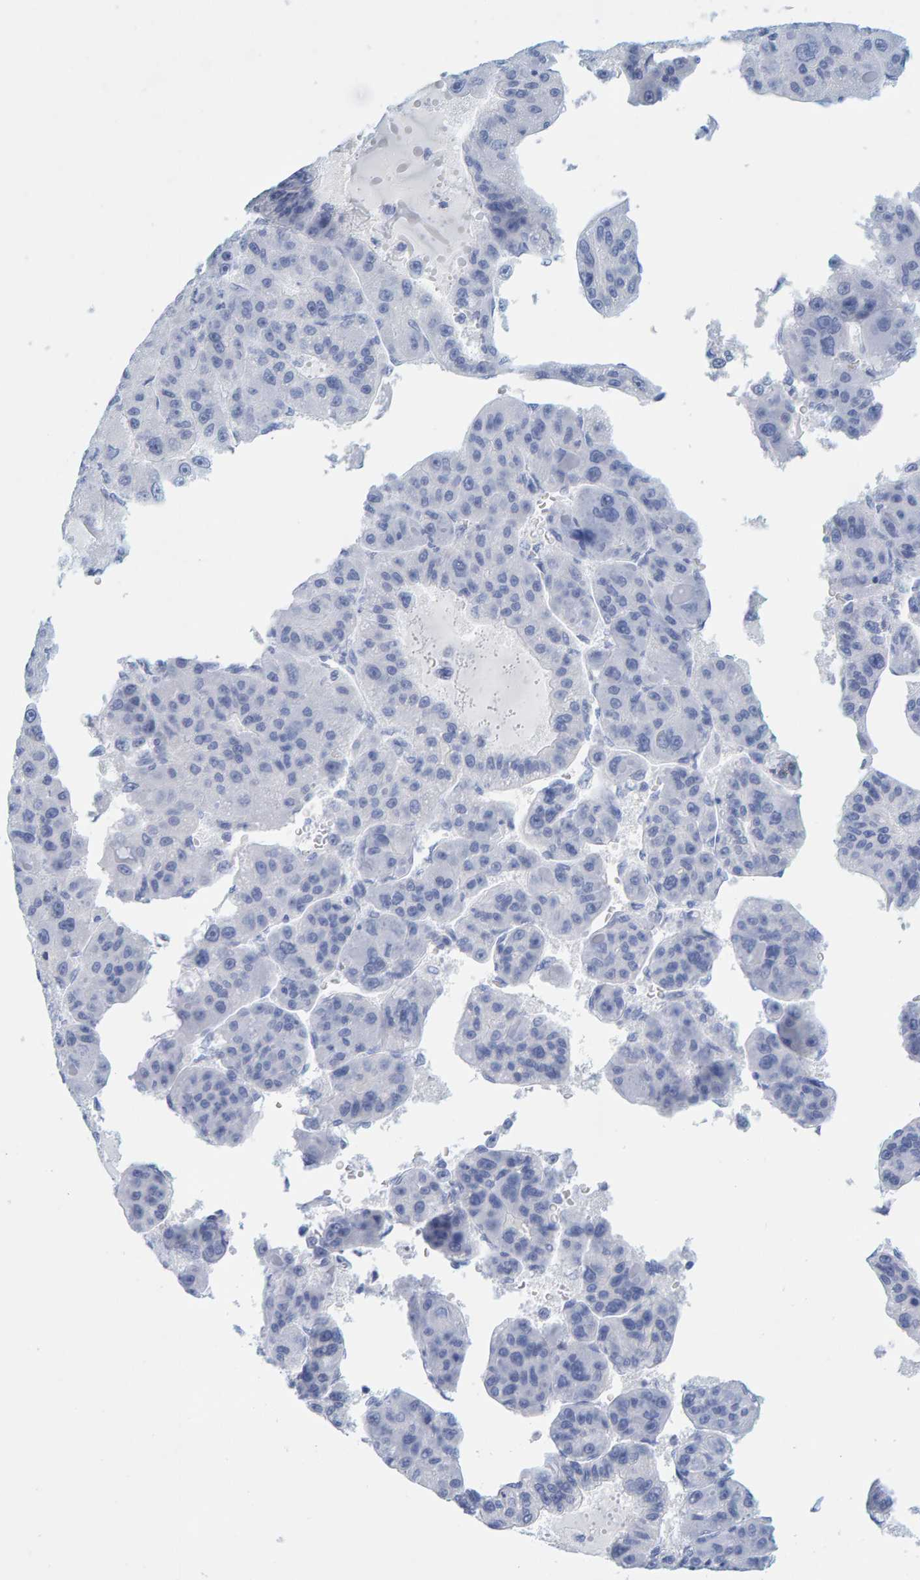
{"staining": {"intensity": "negative", "quantity": "none", "location": "none"}, "tissue": "liver cancer", "cell_type": "Tumor cells", "image_type": "cancer", "snomed": [{"axis": "morphology", "description": "Carcinoma, Hepatocellular, NOS"}, {"axis": "topography", "description": "Liver"}], "caption": "Tumor cells are negative for brown protein staining in liver hepatocellular carcinoma. (Brightfield microscopy of DAB (3,3'-diaminobenzidine) IHC at high magnification).", "gene": "SFTPC", "patient": {"sex": "male", "age": 76}}